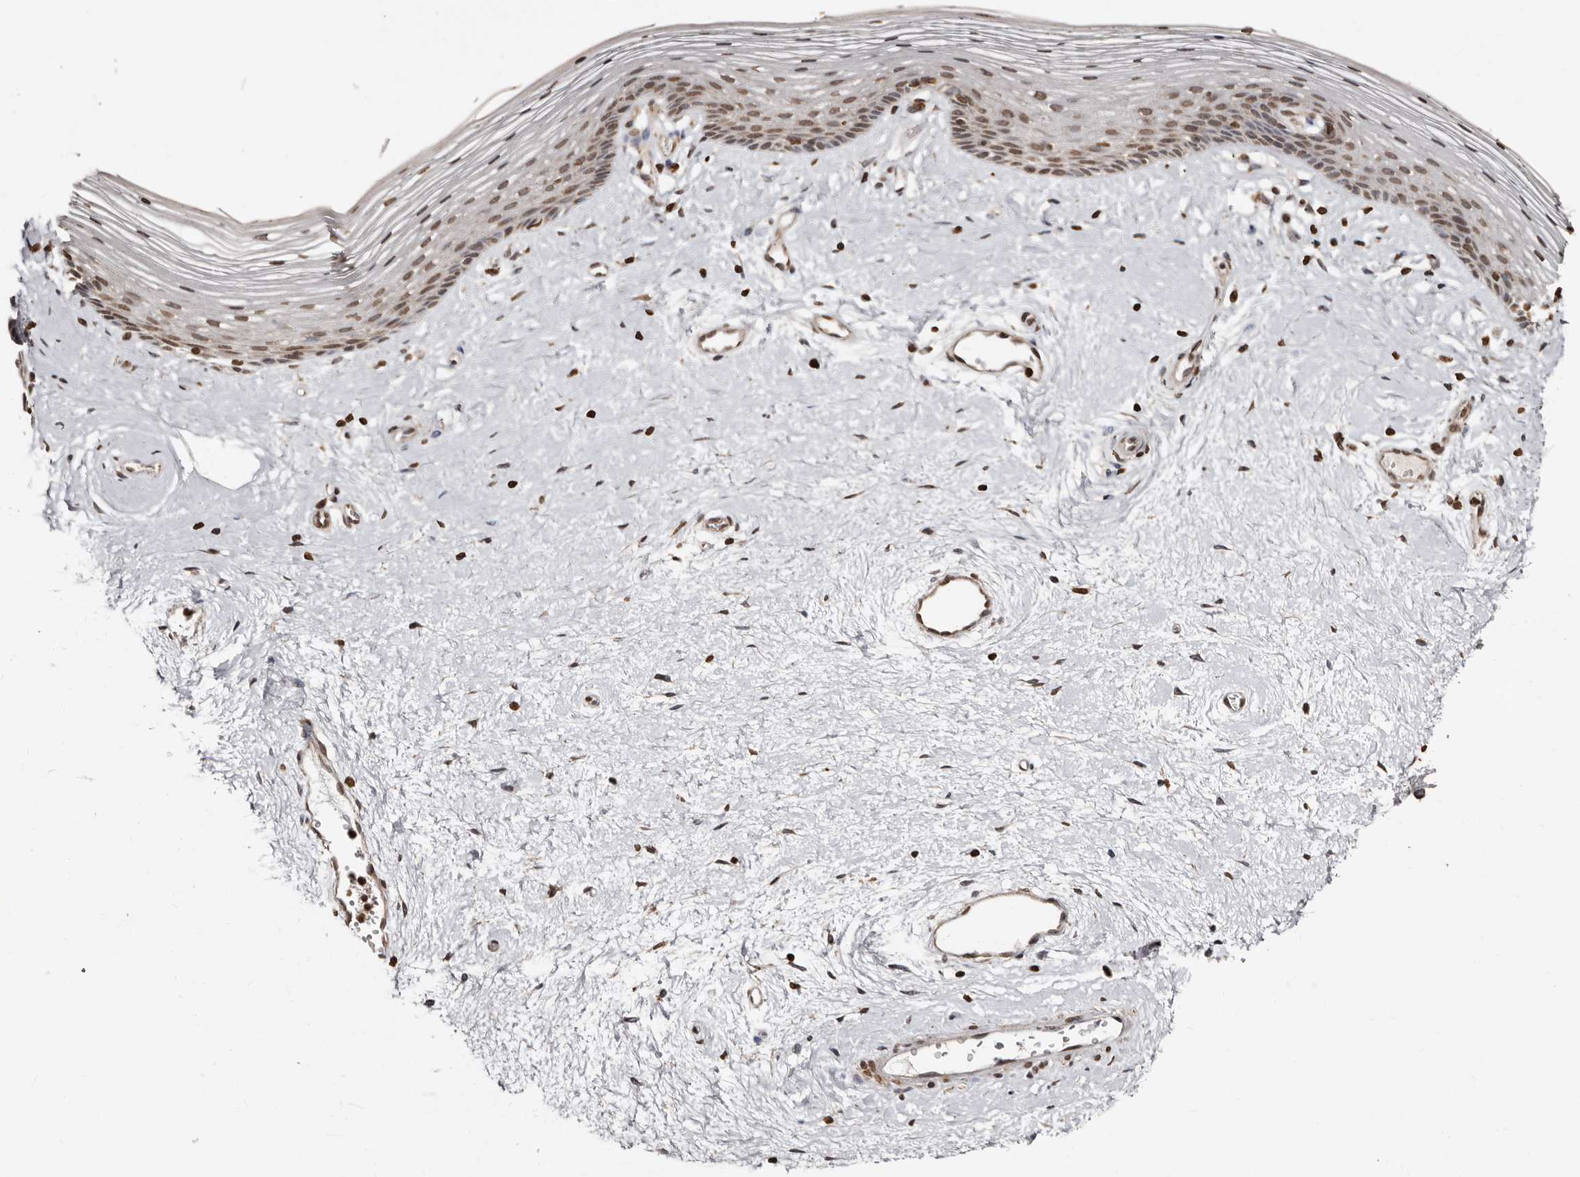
{"staining": {"intensity": "moderate", "quantity": "25%-75%", "location": "nuclear"}, "tissue": "vagina", "cell_type": "Squamous epithelial cells", "image_type": "normal", "snomed": [{"axis": "morphology", "description": "Normal tissue, NOS"}, {"axis": "topography", "description": "Vagina"}], "caption": "Squamous epithelial cells exhibit moderate nuclear expression in about 25%-75% of cells in unremarkable vagina. (Stains: DAB in brown, nuclei in blue, Microscopy: brightfield microscopy at high magnification).", "gene": "CCDC190", "patient": {"sex": "female", "age": 46}}